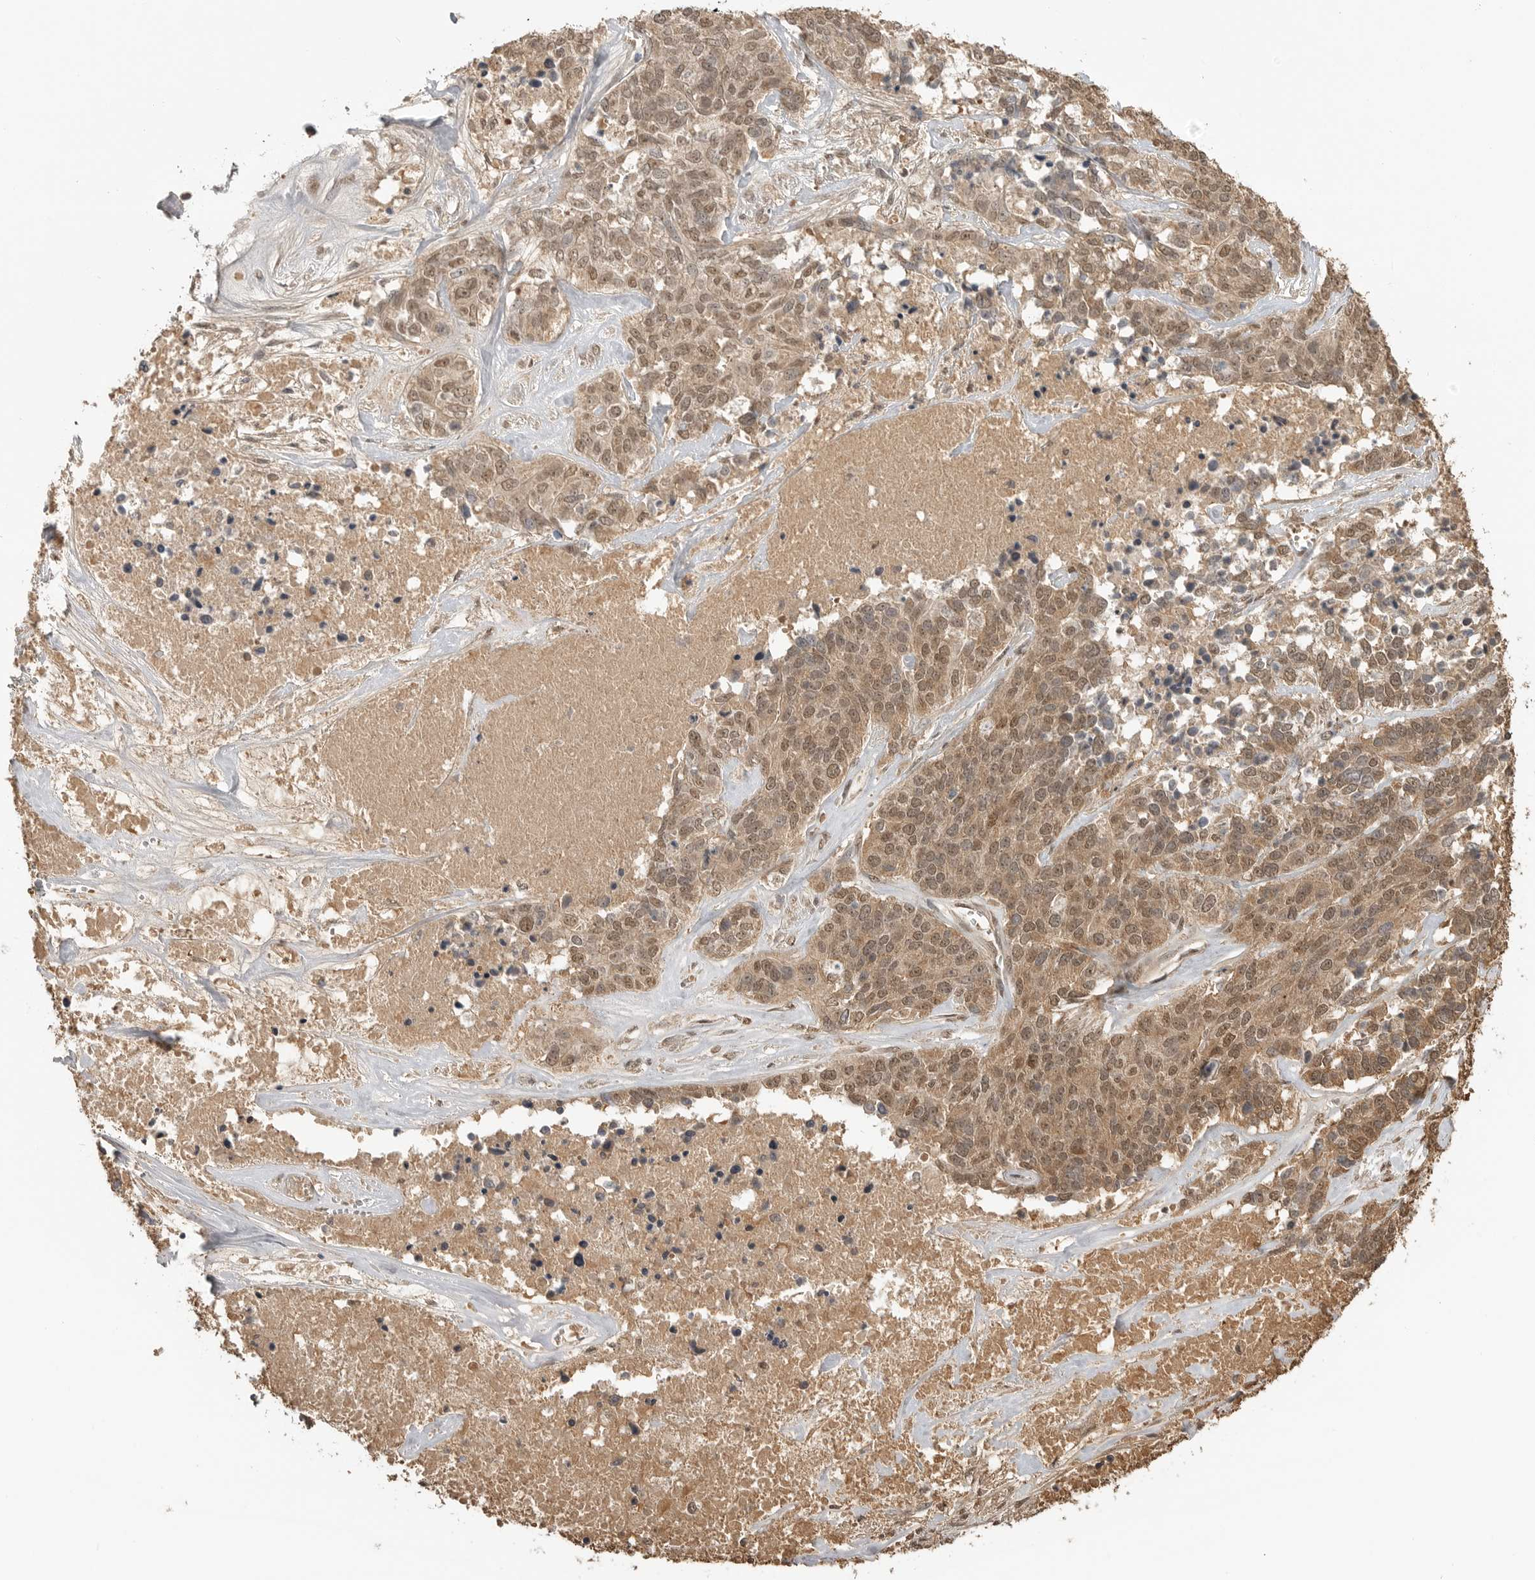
{"staining": {"intensity": "moderate", "quantity": ">75%", "location": "cytoplasmic/membranous,nuclear"}, "tissue": "ovarian cancer", "cell_type": "Tumor cells", "image_type": "cancer", "snomed": [{"axis": "morphology", "description": "Cystadenocarcinoma, serous, NOS"}, {"axis": "topography", "description": "Ovary"}], "caption": "A brown stain shows moderate cytoplasmic/membranous and nuclear positivity of a protein in serous cystadenocarcinoma (ovarian) tumor cells.", "gene": "ASPSCR1", "patient": {"sex": "female", "age": 44}}